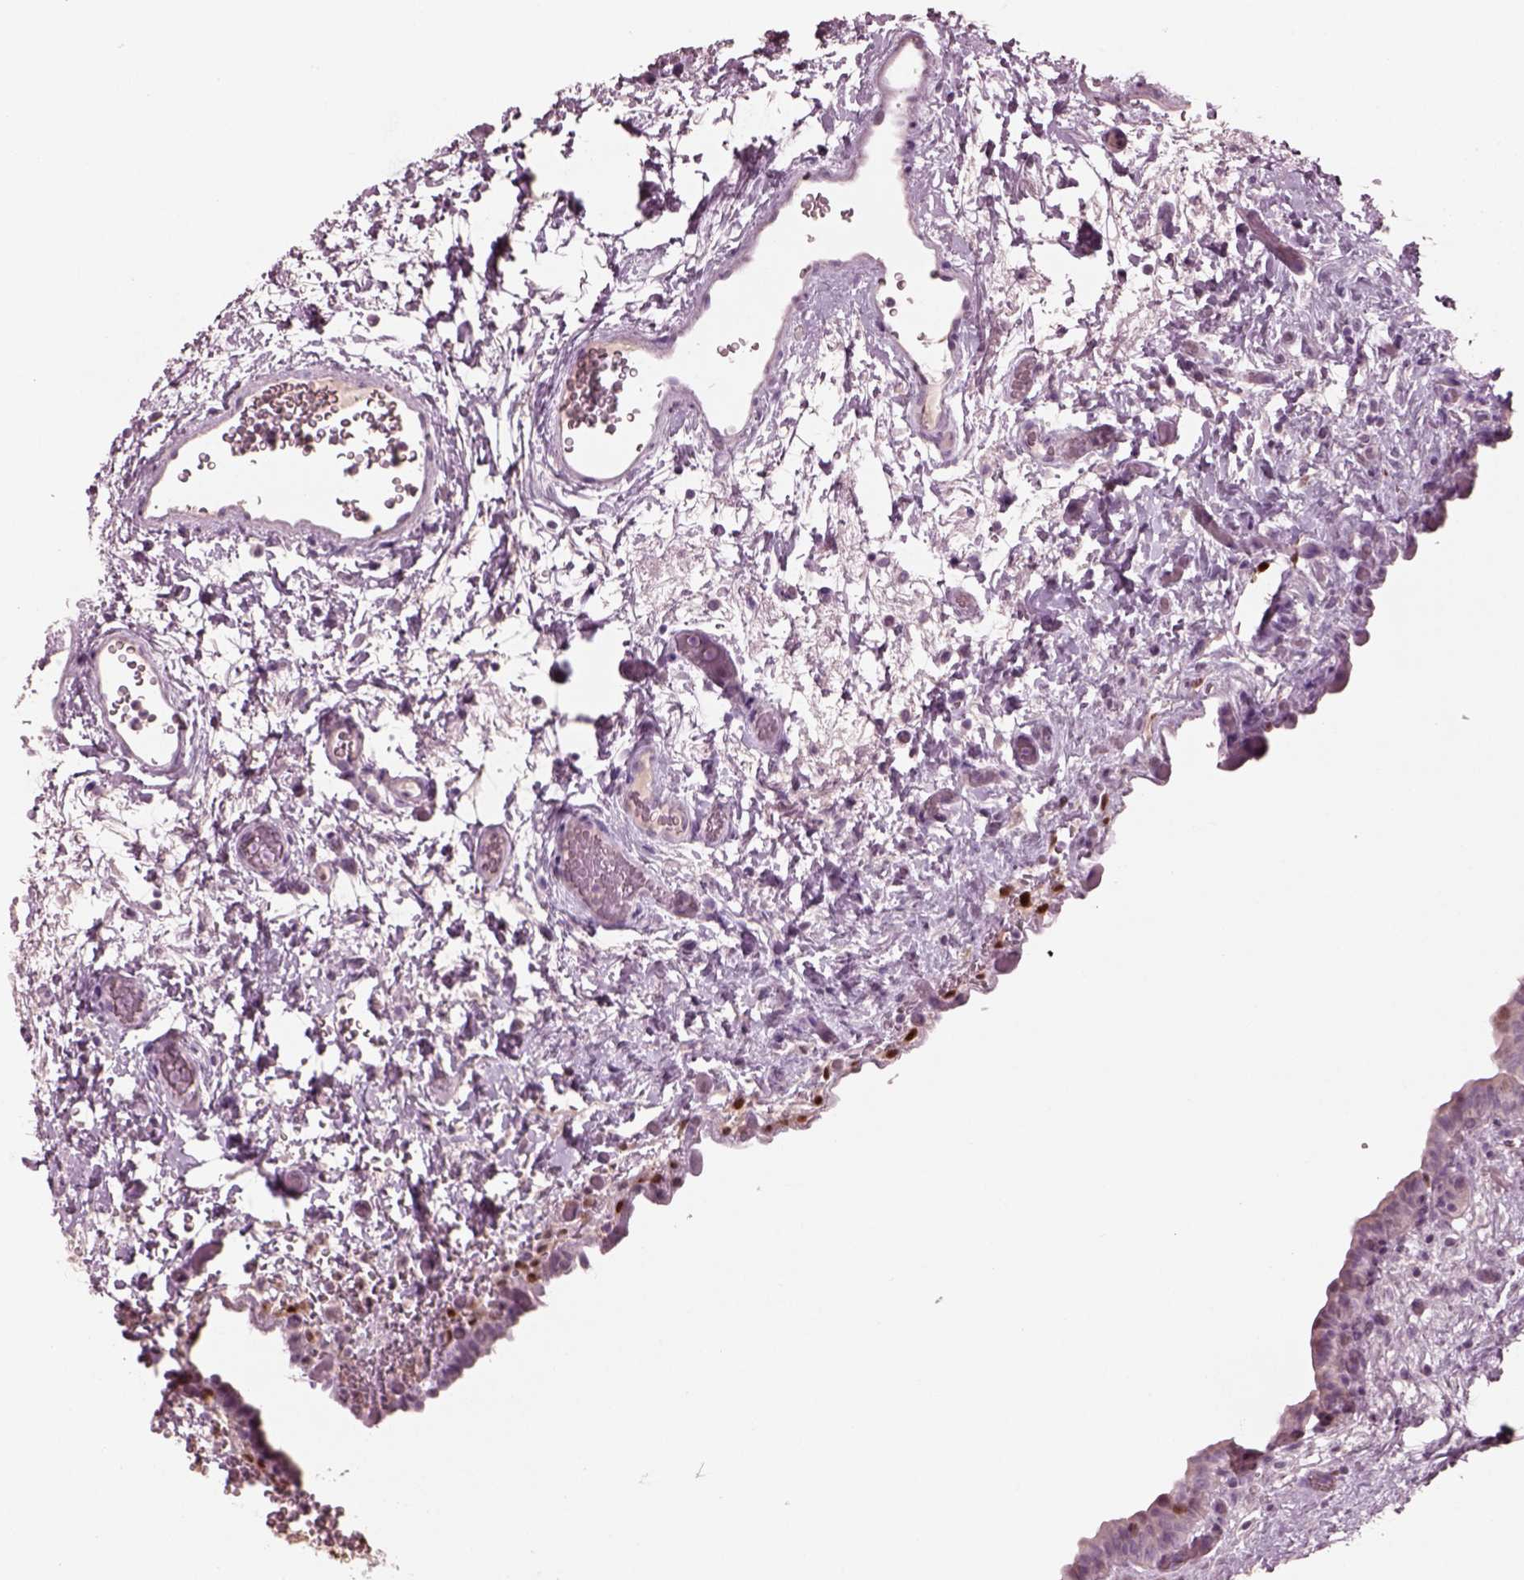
{"staining": {"intensity": "strong", "quantity": "25%-75%", "location": "nuclear"}, "tissue": "urinary bladder", "cell_type": "Urothelial cells", "image_type": "normal", "snomed": [{"axis": "morphology", "description": "Normal tissue, NOS"}, {"axis": "topography", "description": "Urinary bladder"}], "caption": "This histopathology image reveals IHC staining of unremarkable human urinary bladder, with high strong nuclear staining in approximately 25%-75% of urothelial cells.", "gene": "SOX9", "patient": {"sex": "male", "age": 69}}